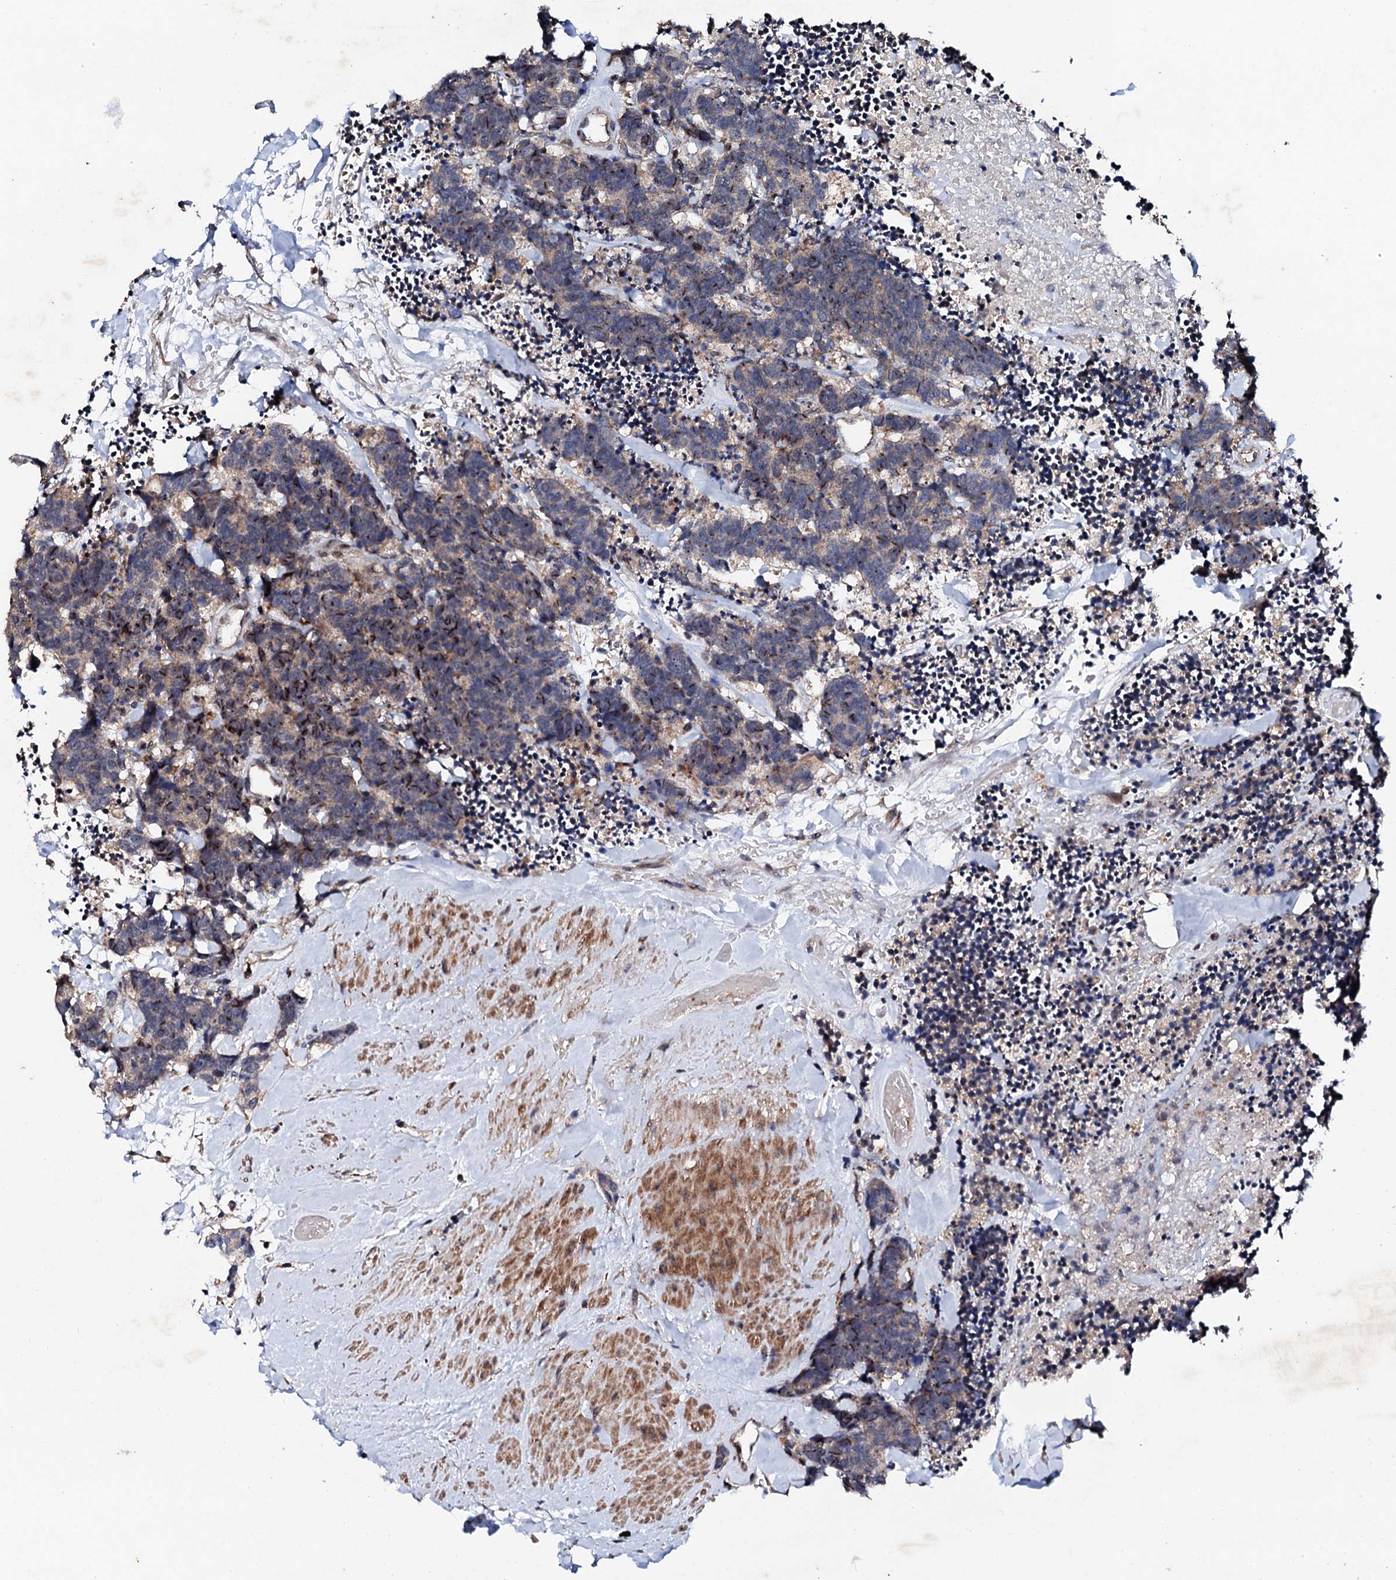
{"staining": {"intensity": "moderate", "quantity": ">75%", "location": "cytoplasmic/membranous,nuclear"}, "tissue": "carcinoid", "cell_type": "Tumor cells", "image_type": "cancer", "snomed": [{"axis": "morphology", "description": "Carcinoma, NOS"}, {"axis": "morphology", "description": "Carcinoid, malignant, NOS"}, {"axis": "topography", "description": "Urinary bladder"}], "caption": "Carcinoid was stained to show a protein in brown. There is medium levels of moderate cytoplasmic/membranous and nuclear positivity in about >75% of tumor cells.", "gene": "GTPBP4", "patient": {"sex": "male", "age": 57}}